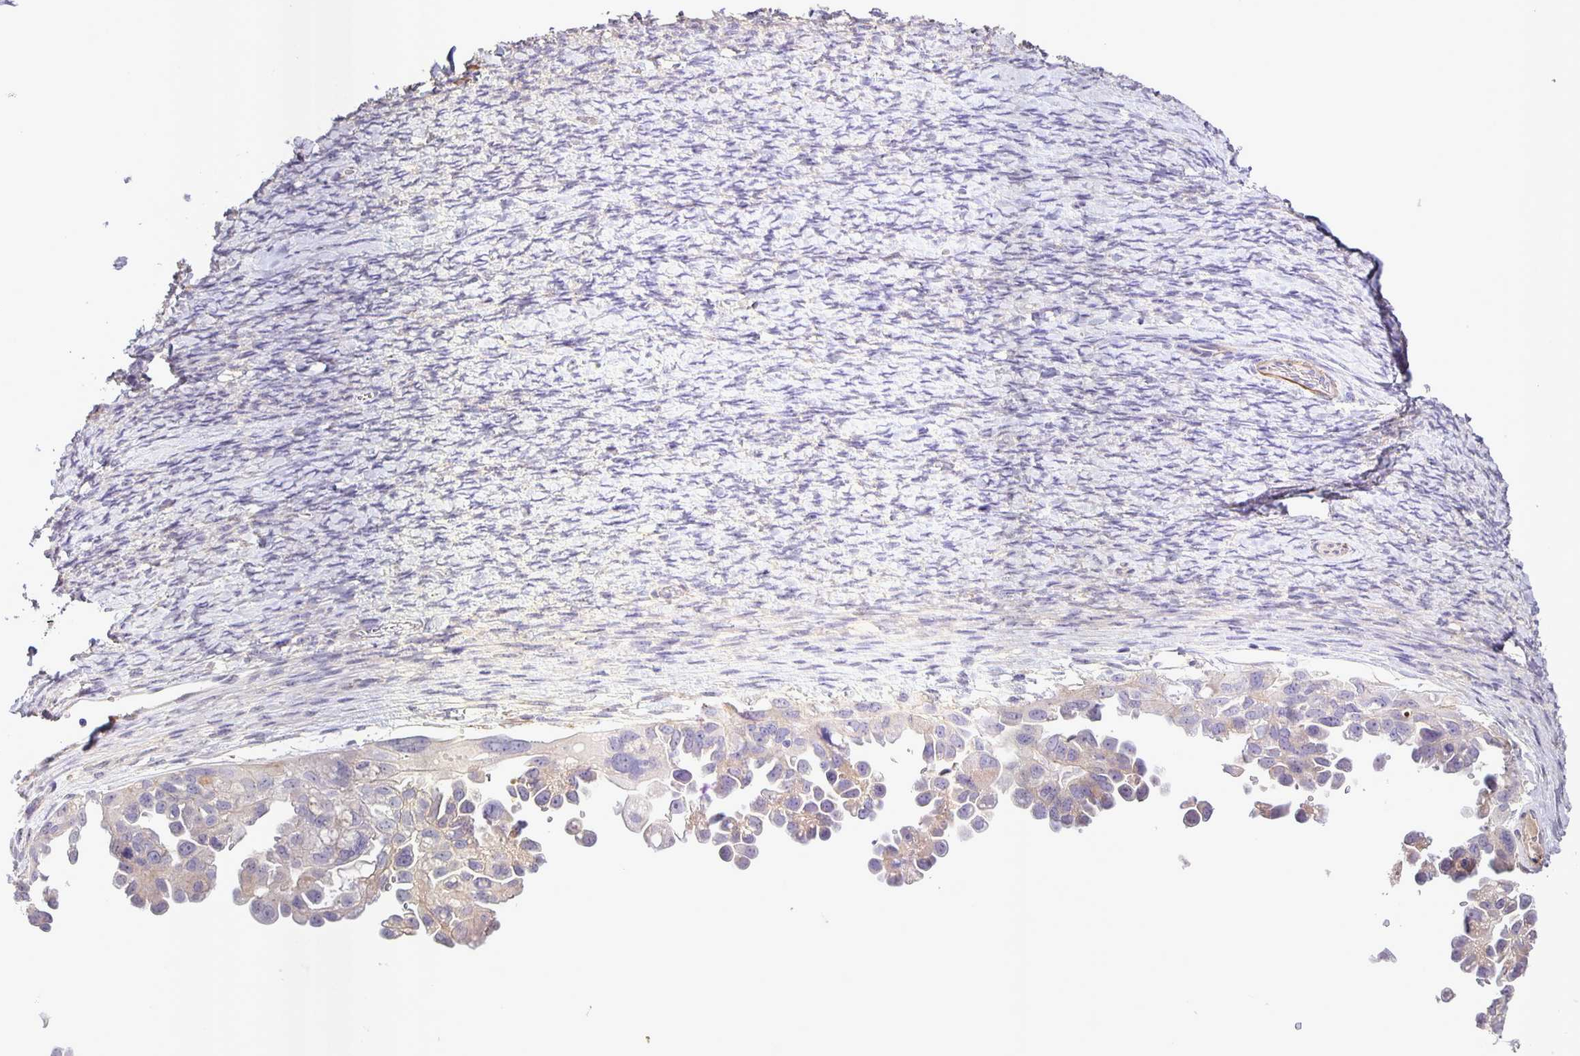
{"staining": {"intensity": "weak", "quantity": "<25%", "location": "cytoplasmic/membranous"}, "tissue": "ovarian cancer", "cell_type": "Tumor cells", "image_type": "cancer", "snomed": [{"axis": "morphology", "description": "Cystadenocarcinoma, serous, NOS"}, {"axis": "topography", "description": "Ovary"}], "caption": "Immunohistochemistry of human serous cystadenocarcinoma (ovarian) shows no positivity in tumor cells. (DAB immunohistochemistry, high magnification).", "gene": "SRCIN1", "patient": {"sex": "female", "age": 53}}